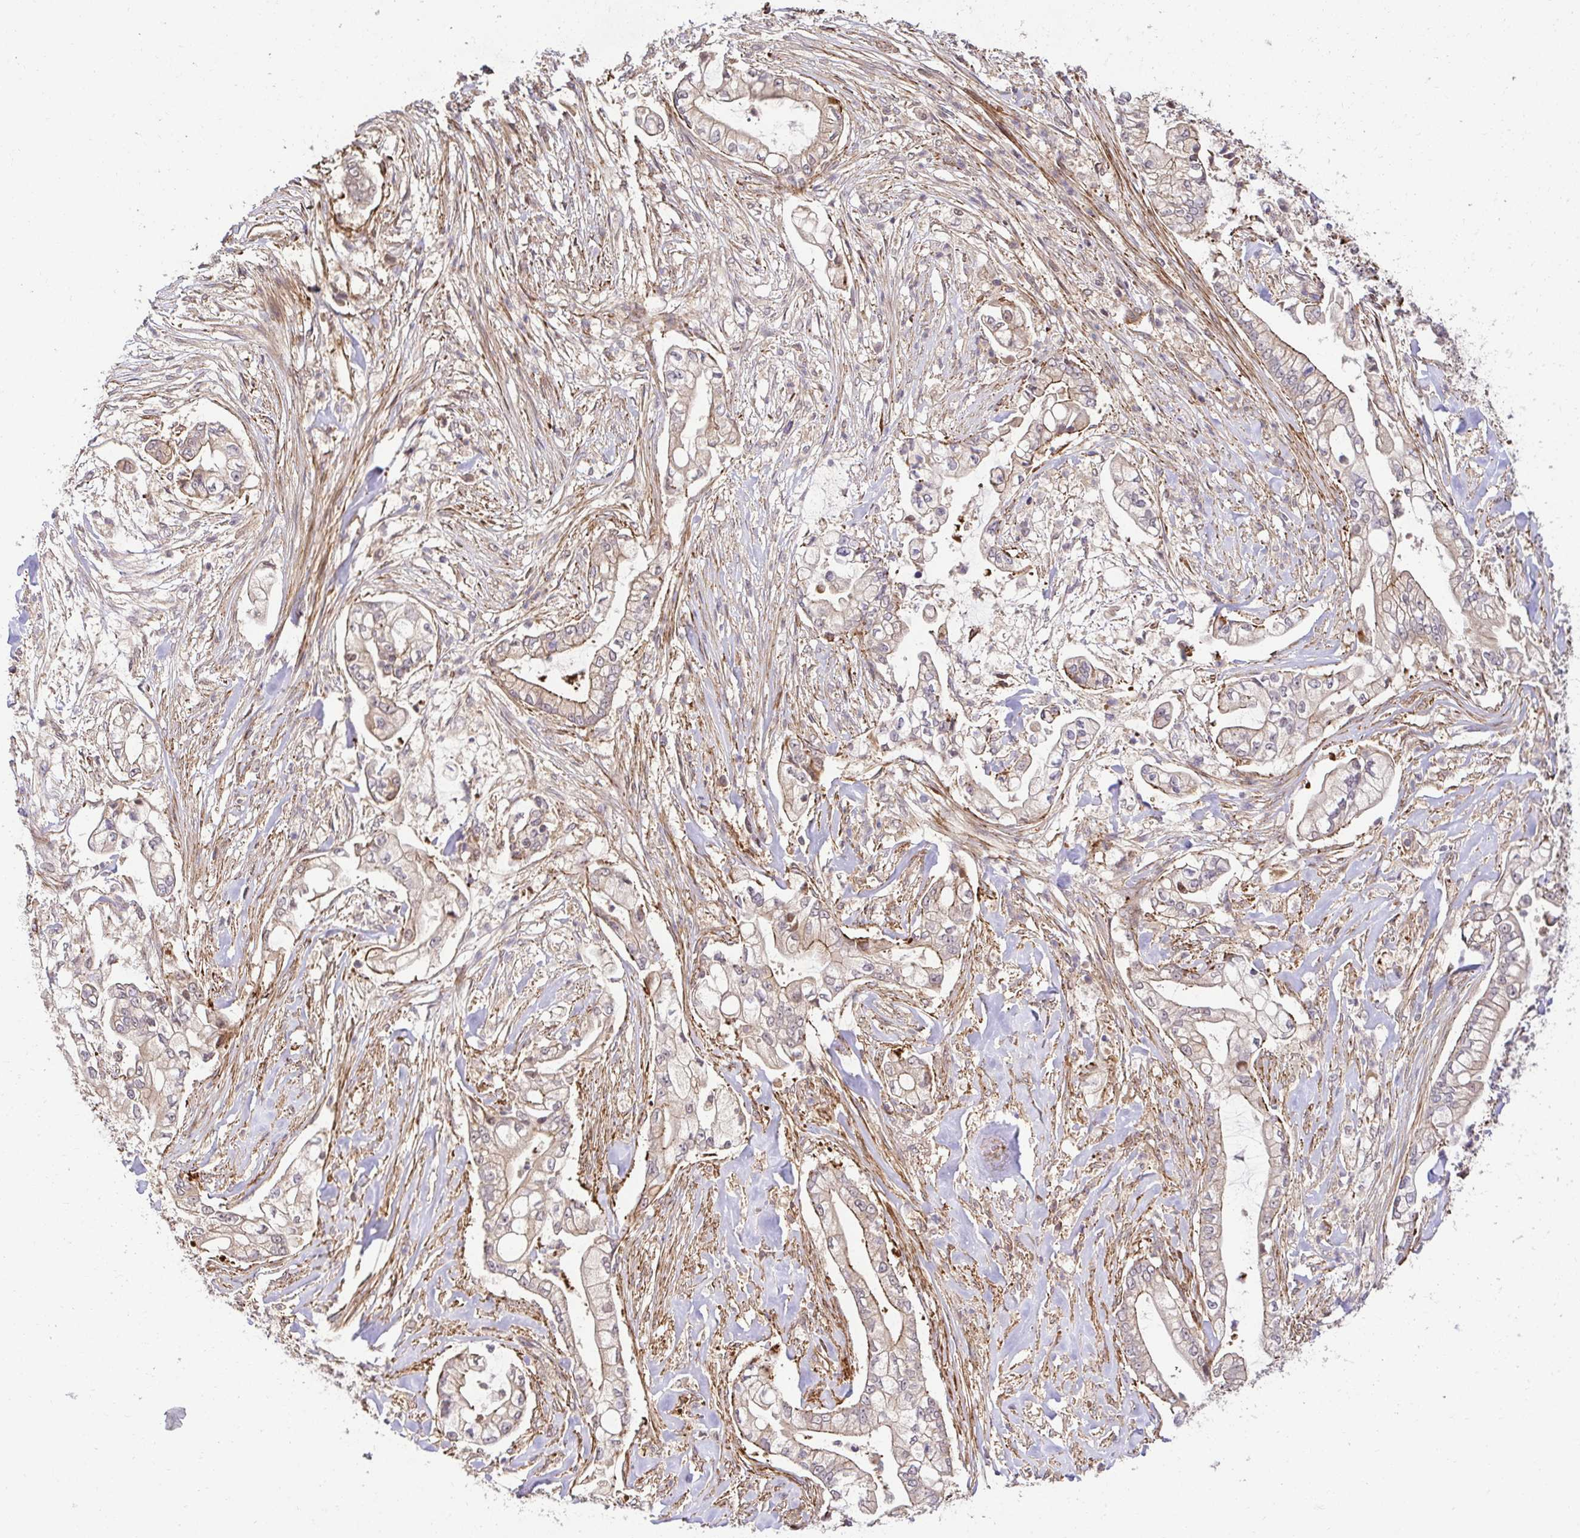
{"staining": {"intensity": "moderate", "quantity": "<25%", "location": "cytoplasmic/membranous"}, "tissue": "pancreatic cancer", "cell_type": "Tumor cells", "image_type": "cancer", "snomed": [{"axis": "morphology", "description": "Adenocarcinoma, NOS"}, {"axis": "topography", "description": "Pancreas"}], "caption": "Moderate cytoplasmic/membranous staining is appreciated in about <25% of tumor cells in pancreatic adenocarcinoma.", "gene": "PSMA4", "patient": {"sex": "female", "age": 69}}